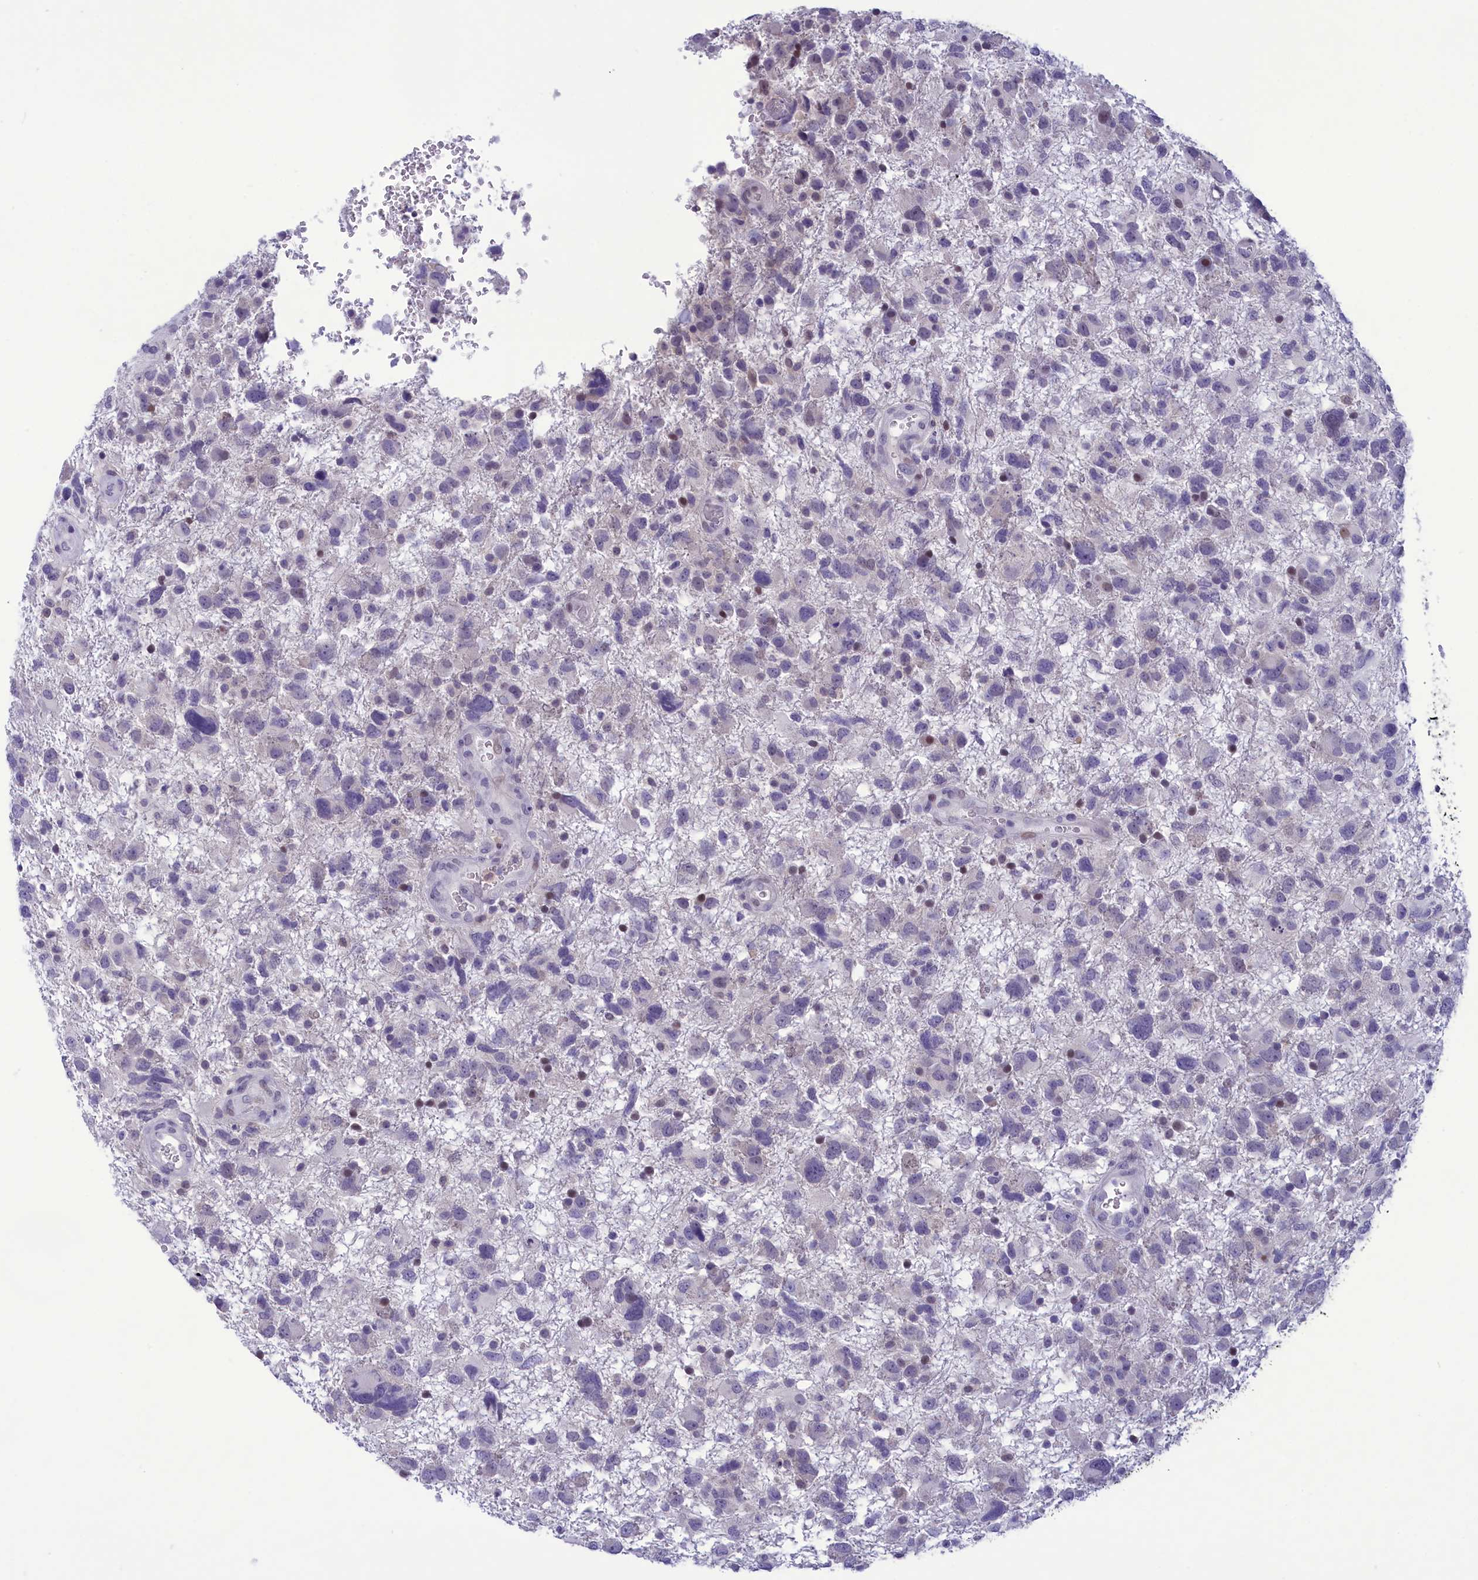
{"staining": {"intensity": "negative", "quantity": "none", "location": "none"}, "tissue": "glioma", "cell_type": "Tumor cells", "image_type": "cancer", "snomed": [{"axis": "morphology", "description": "Glioma, malignant, High grade"}, {"axis": "topography", "description": "Brain"}], "caption": "An IHC photomicrograph of malignant glioma (high-grade) is shown. There is no staining in tumor cells of malignant glioma (high-grade).", "gene": "CORO2A", "patient": {"sex": "male", "age": 61}}